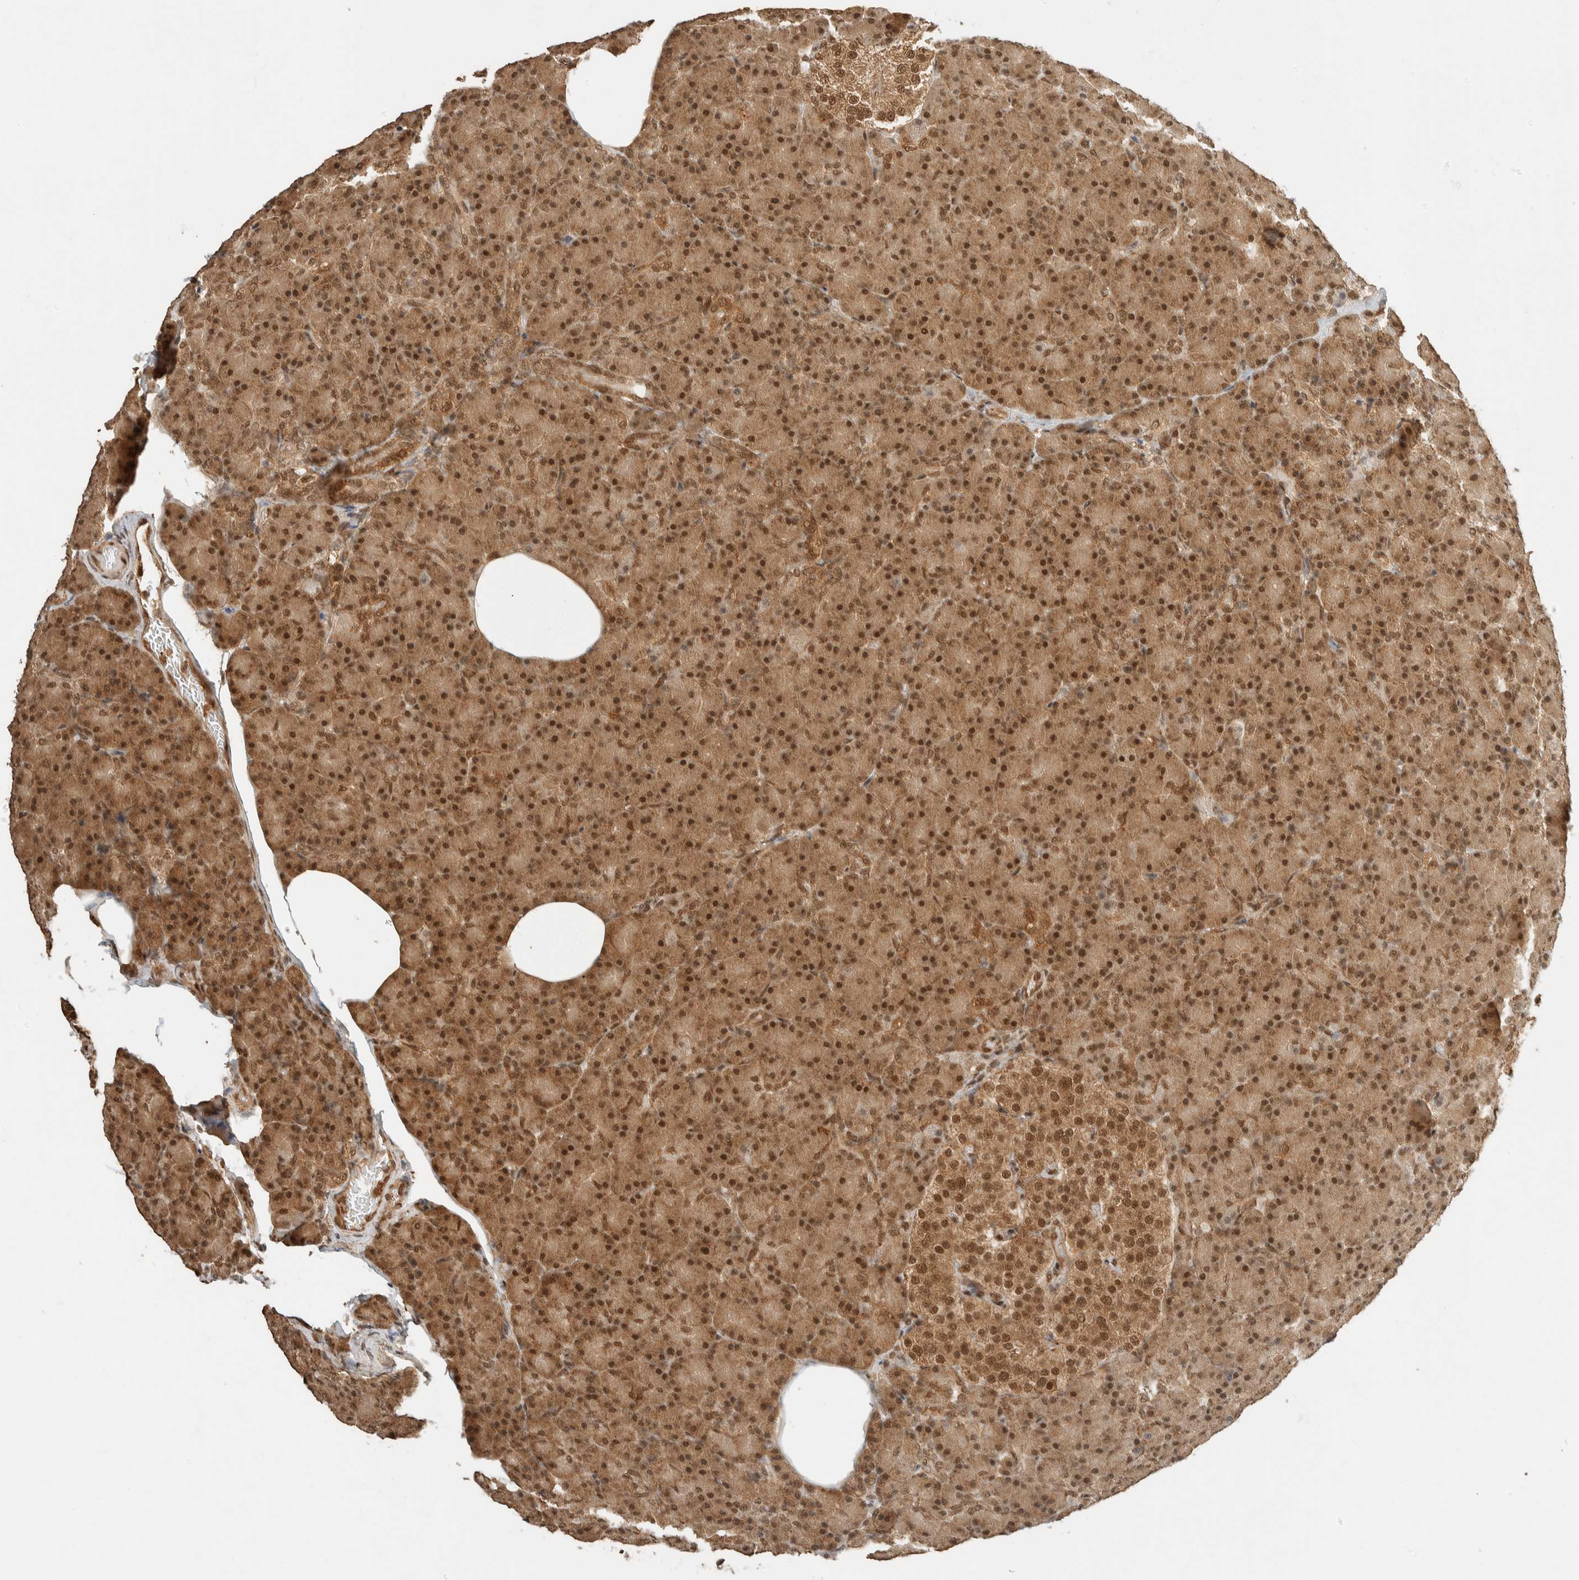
{"staining": {"intensity": "moderate", "quantity": ">75%", "location": "cytoplasmic/membranous,nuclear"}, "tissue": "pancreas", "cell_type": "Exocrine glandular cells", "image_type": "normal", "snomed": [{"axis": "morphology", "description": "Normal tissue, NOS"}, {"axis": "topography", "description": "Pancreas"}], "caption": "Pancreas was stained to show a protein in brown. There is medium levels of moderate cytoplasmic/membranous,nuclear staining in approximately >75% of exocrine glandular cells. (DAB IHC, brown staining for protein, blue staining for nuclei).", "gene": "ZBTB2", "patient": {"sex": "female", "age": 43}}